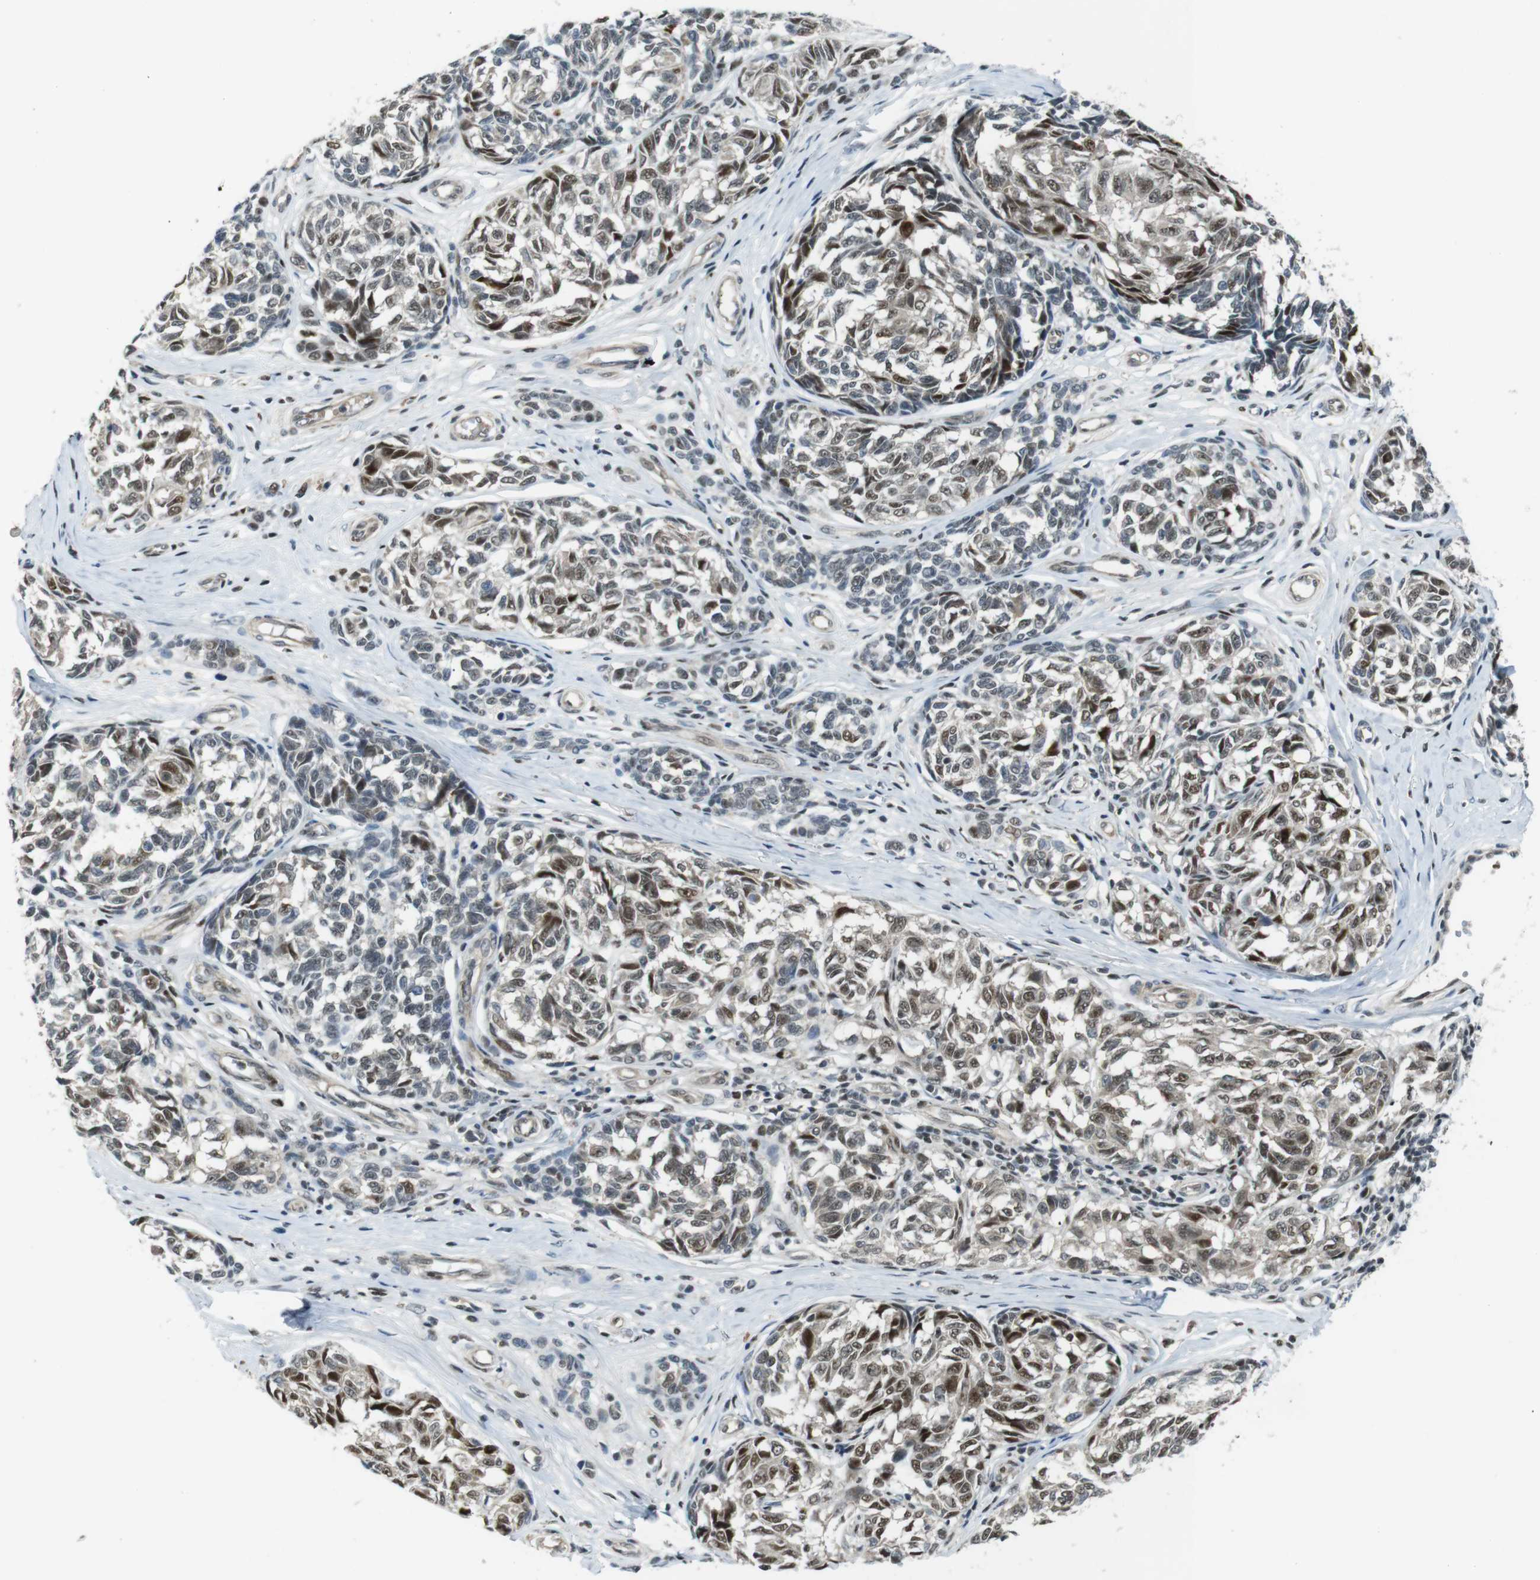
{"staining": {"intensity": "moderate", "quantity": ">75%", "location": "nuclear"}, "tissue": "melanoma", "cell_type": "Tumor cells", "image_type": "cancer", "snomed": [{"axis": "morphology", "description": "Malignant melanoma, NOS"}, {"axis": "topography", "description": "Skin"}], "caption": "Melanoma stained with IHC reveals moderate nuclear positivity in approximately >75% of tumor cells.", "gene": "MAPKAPK5", "patient": {"sex": "female", "age": 64}}